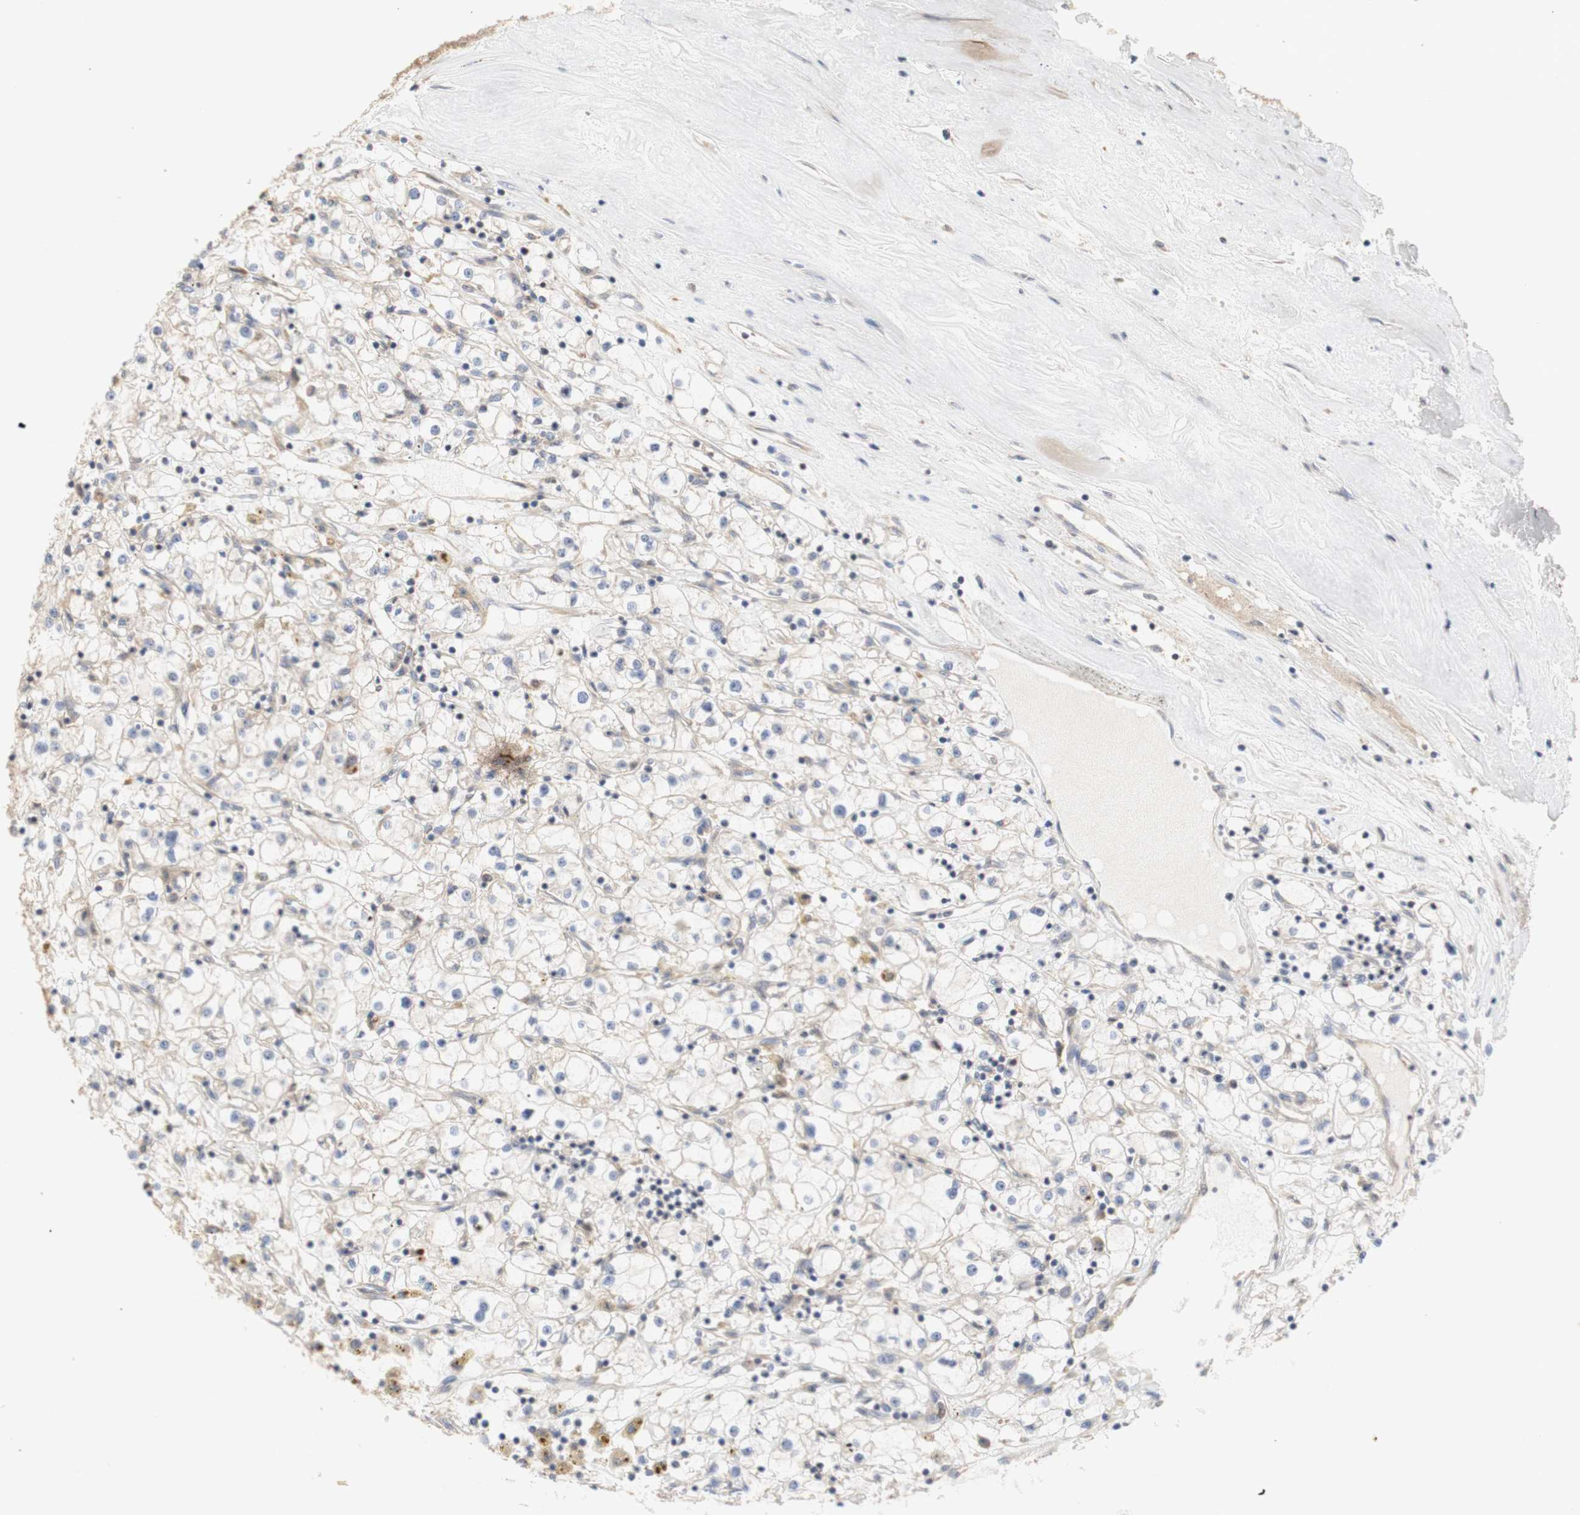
{"staining": {"intensity": "weak", "quantity": ">75%", "location": "cytoplasmic/membranous"}, "tissue": "renal cancer", "cell_type": "Tumor cells", "image_type": "cancer", "snomed": [{"axis": "morphology", "description": "Adenocarcinoma, NOS"}, {"axis": "topography", "description": "Kidney"}], "caption": "High-magnification brightfield microscopy of renal cancer (adenocarcinoma) stained with DAB (brown) and counterstained with hematoxylin (blue). tumor cells exhibit weak cytoplasmic/membranous expression is identified in about>75% of cells. Nuclei are stained in blue.", "gene": "IKBKG", "patient": {"sex": "male", "age": 56}}